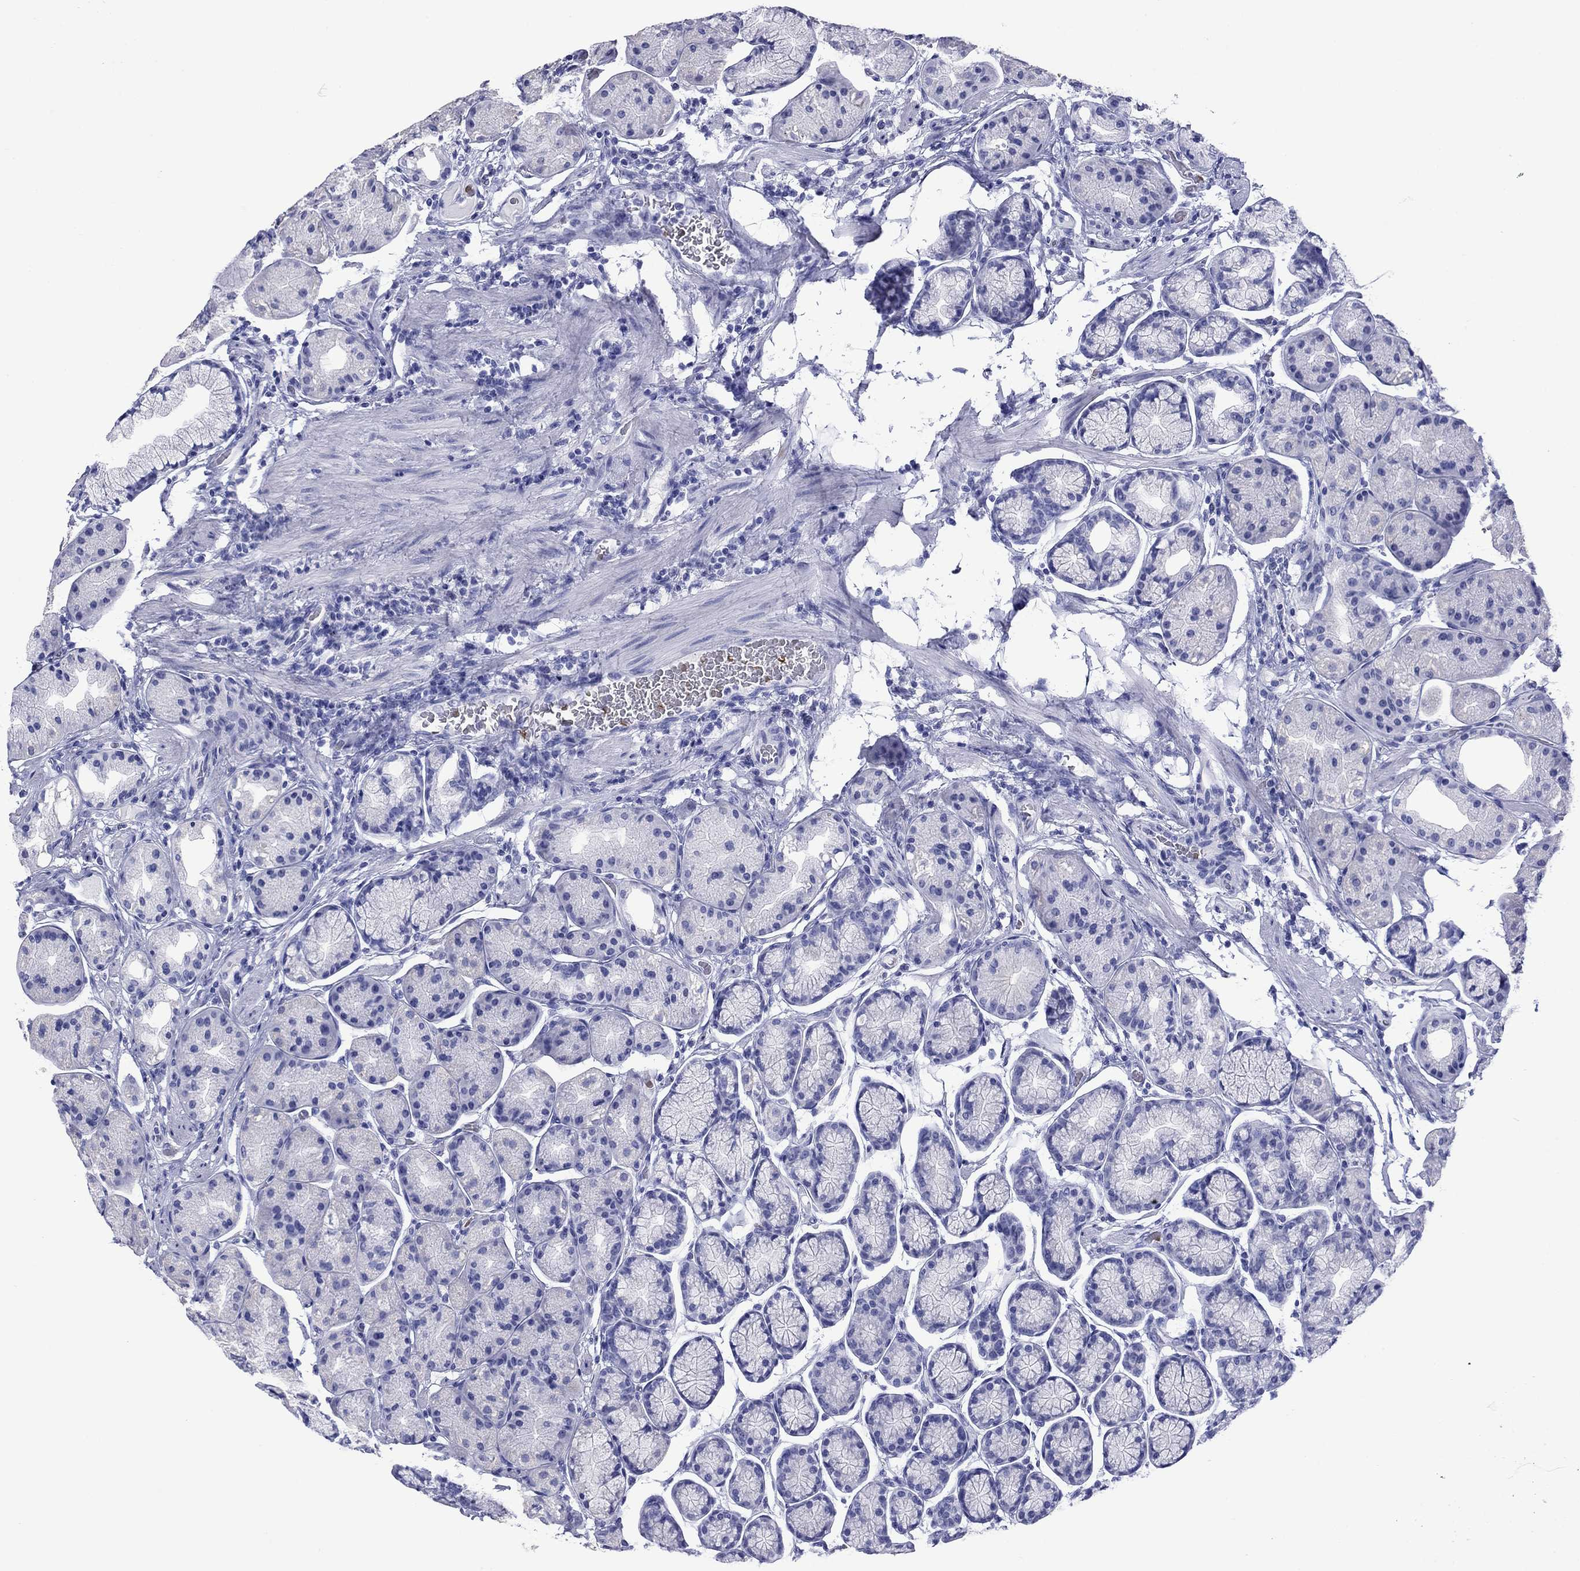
{"staining": {"intensity": "negative", "quantity": "none", "location": "none"}, "tissue": "stomach", "cell_type": "Glandular cells", "image_type": "normal", "snomed": [{"axis": "morphology", "description": "Normal tissue, NOS"}, {"axis": "morphology", "description": "Adenocarcinoma, NOS"}, {"axis": "morphology", "description": "Adenocarcinoma, High grade"}, {"axis": "topography", "description": "Stomach, upper"}, {"axis": "topography", "description": "Stomach"}], "caption": "Protein analysis of normal stomach shows no significant staining in glandular cells. (Stains: DAB (3,3'-diaminobenzidine) immunohistochemistry with hematoxylin counter stain, Microscopy: brightfield microscopy at high magnification).", "gene": "ROM1", "patient": {"sex": "female", "age": 65}}